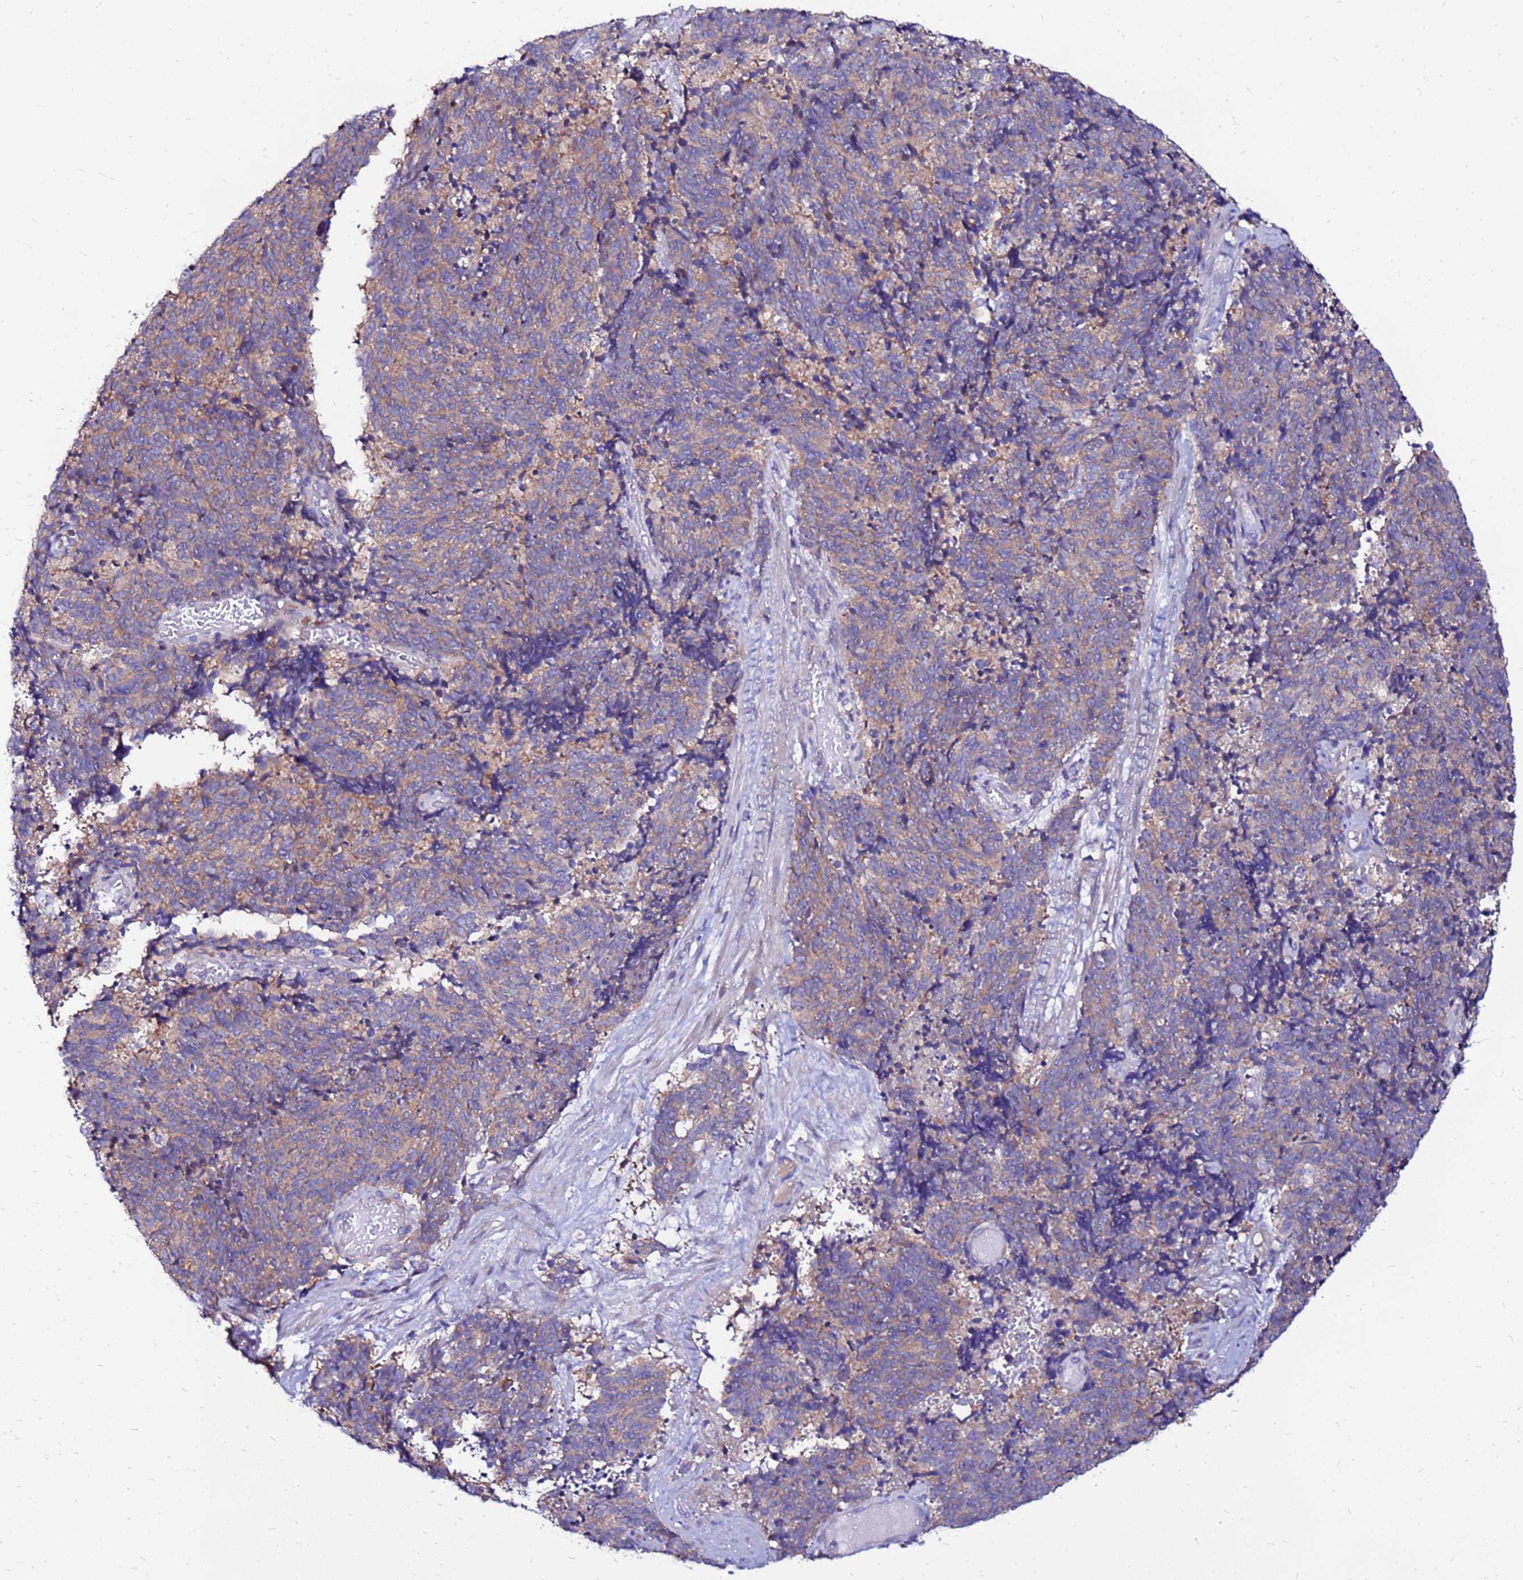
{"staining": {"intensity": "weak", "quantity": ">75%", "location": "cytoplasmic/membranous"}, "tissue": "cervical cancer", "cell_type": "Tumor cells", "image_type": "cancer", "snomed": [{"axis": "morphology", "description": "Squamous cell carcinoma, NOS"}, {"axis": "topography", "description": "Cervix"}], "caption": "Weak cytoplasmic/membranous positivity for a protein is present in about >75% of tumor cells of cervical cancer using IHC.", "gene": "ARHGEF5", "patient": {"sex": "female", "age": 29}}